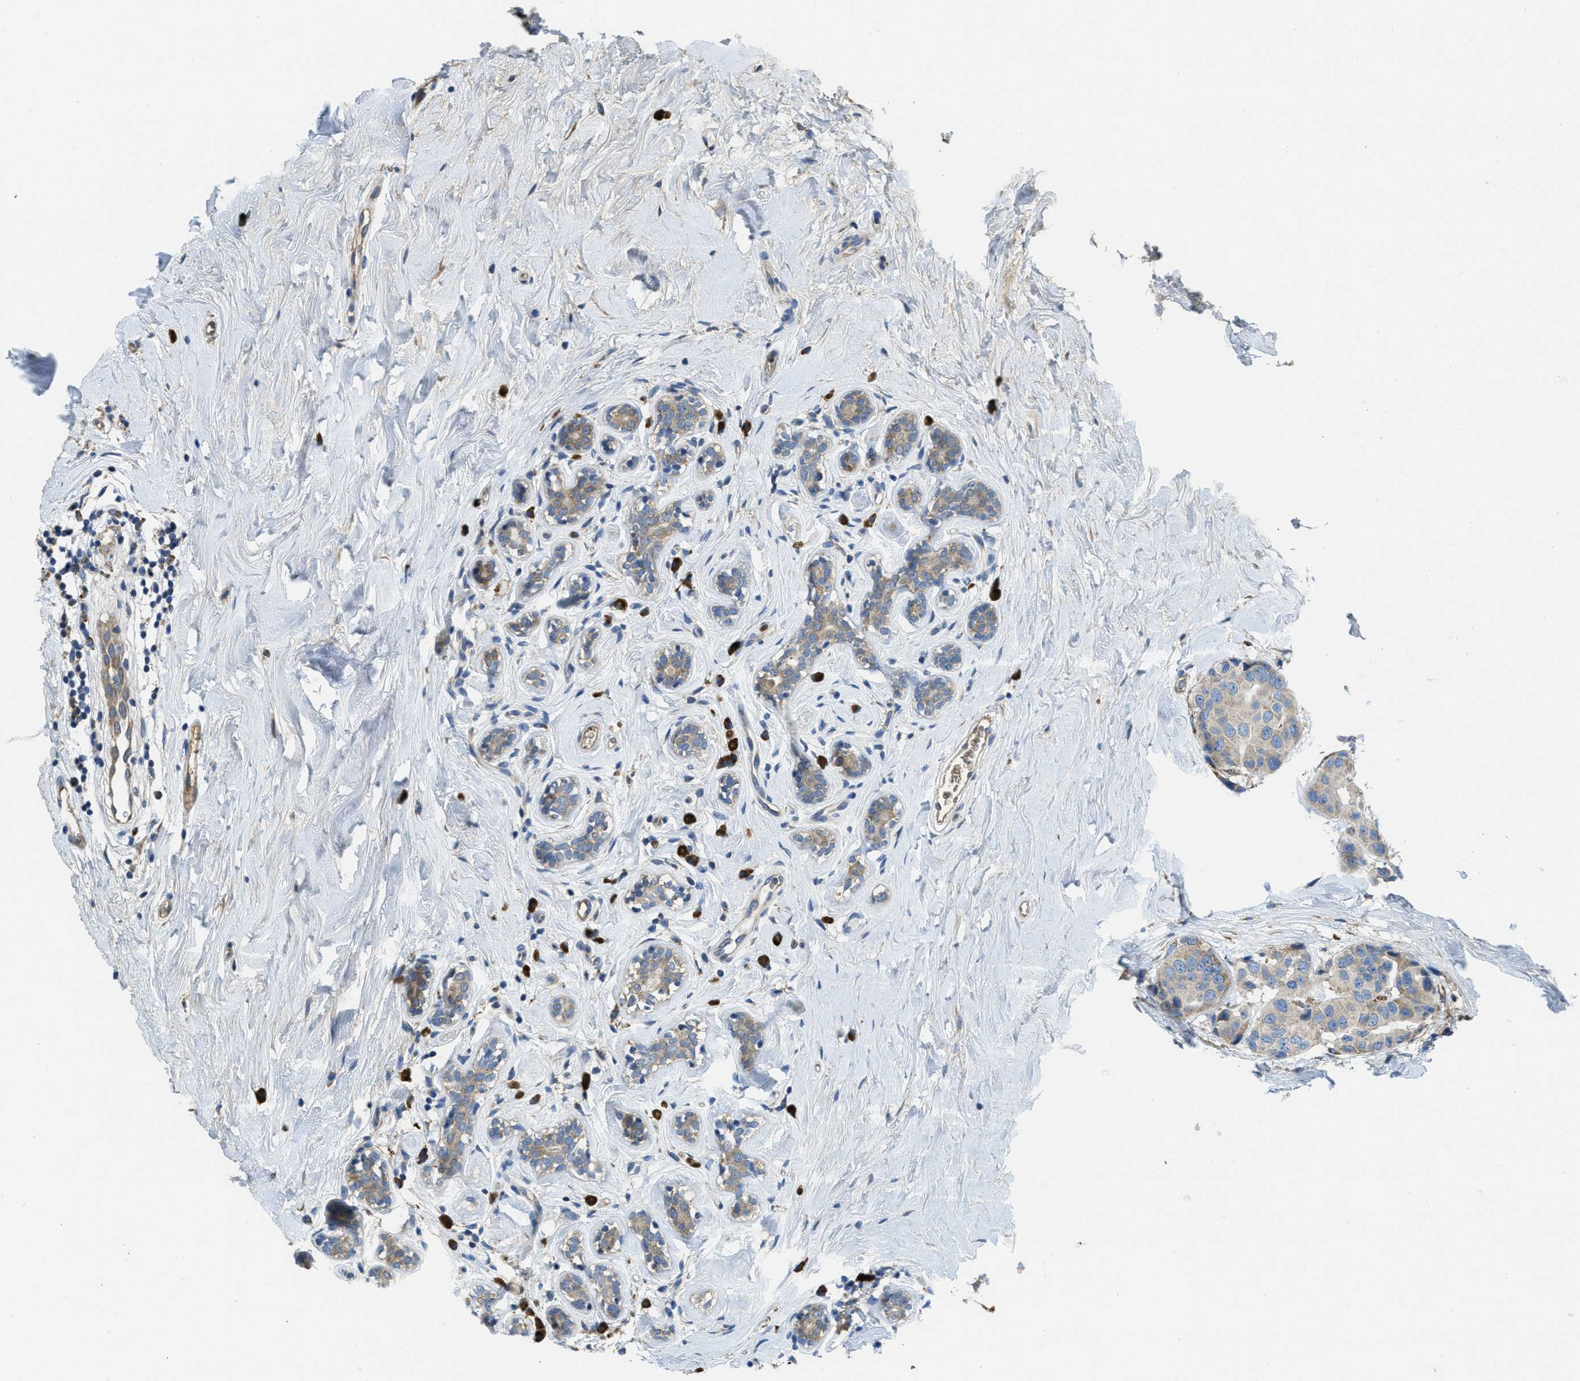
{"staining": {"intensity": "weak", "quantity": "25%-75%", "location": "cytoplasmic/membranous"}, "tissue": "breast cancer", "cell_type": "Tumor cells", "image_type": "cancer", "snomed": [{"axis": "morphology", "description": "Normal tissue, NOS"}, {"axis": "morphology", "description": "Duct carcinoma"}, {"axis": "topography", "description": "Breast"}], "caption": "Breast cancer stained for a protein exhibits weak cytoplasmic/membranous positivity in tumor cells.", "gene": "SSR1", "patient": {"sex": "female", "age": 39}}